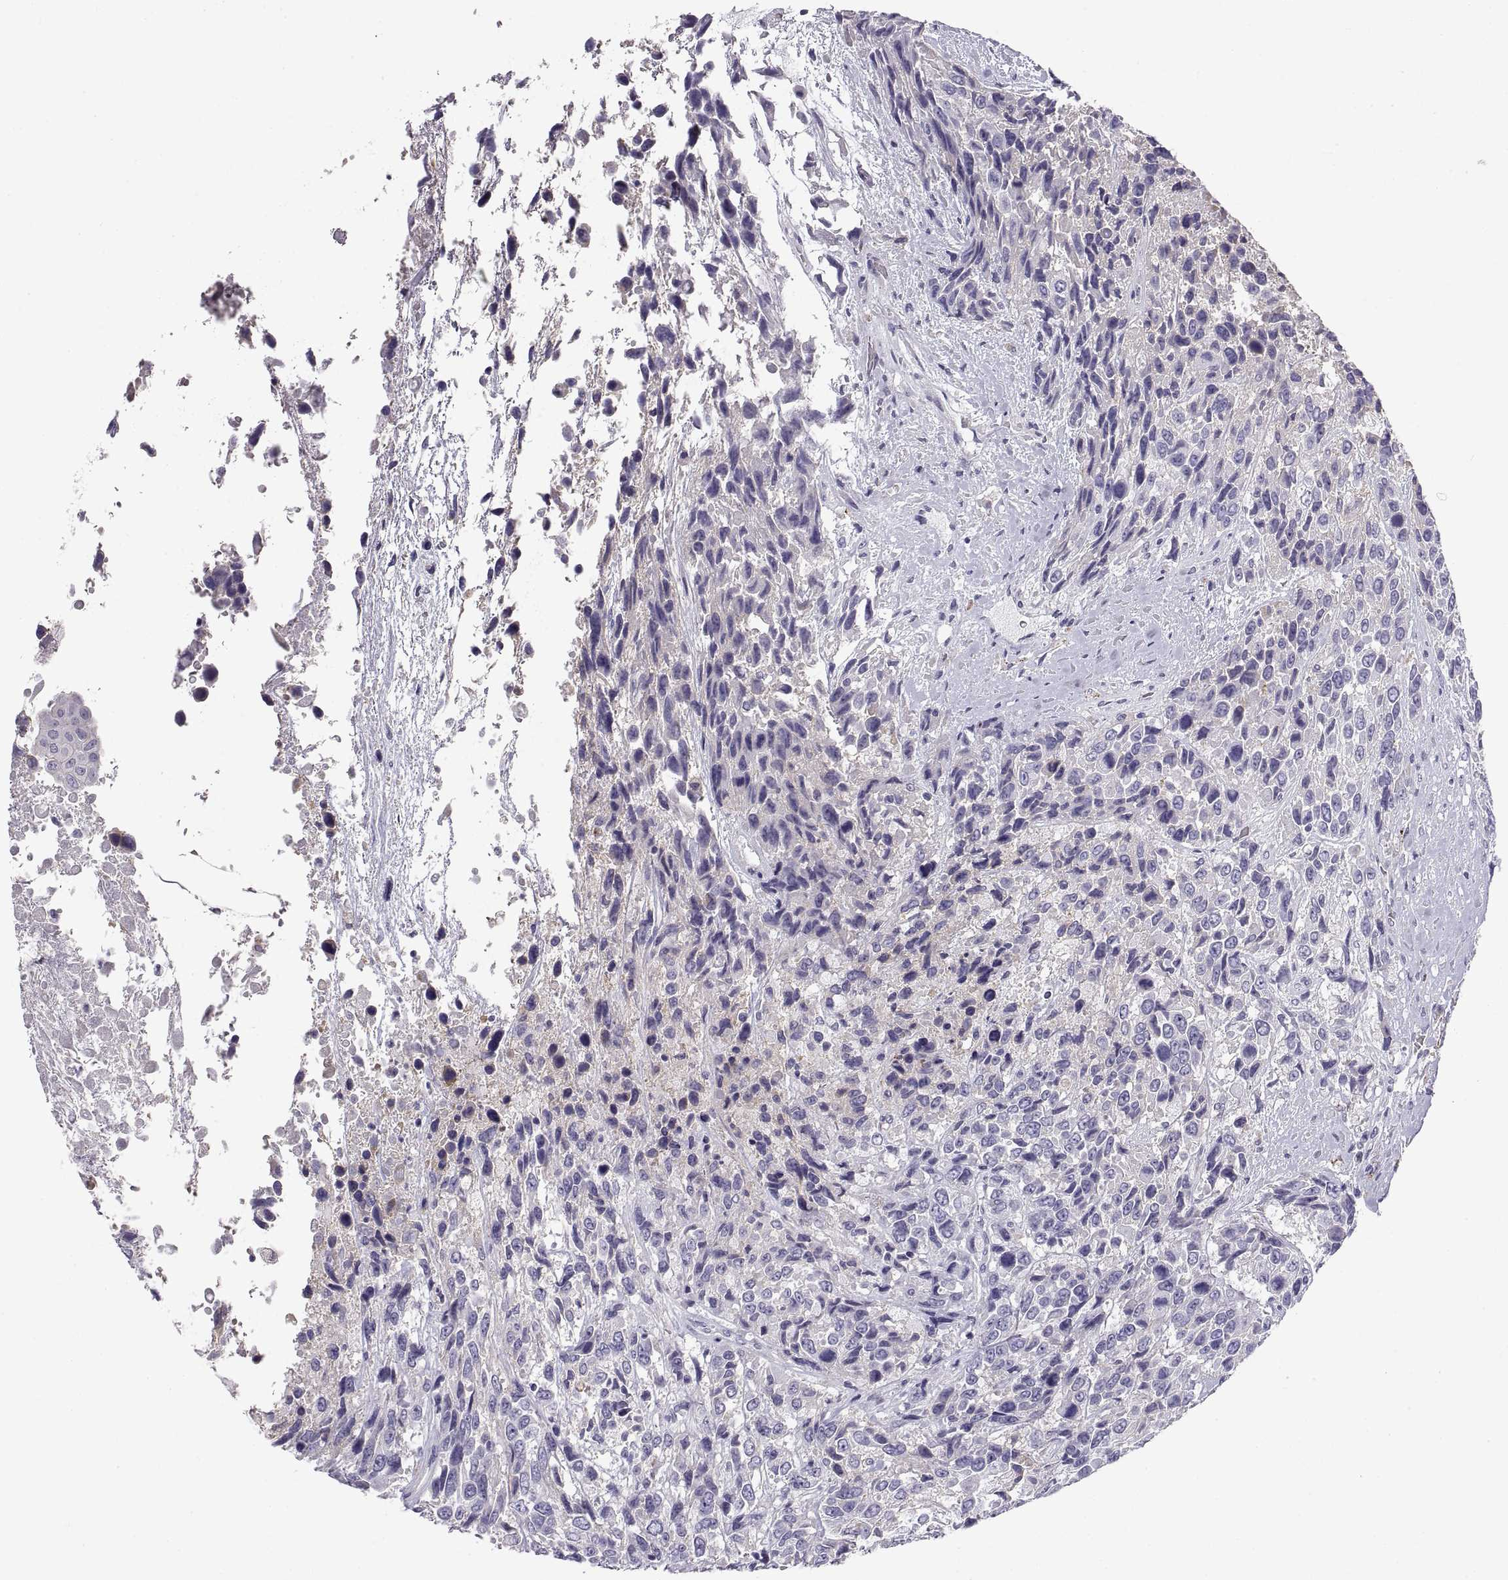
{"staining": {"intensity": "negative", "quantity": "none", "location": "none"}, "tissue": "urothelial cancer", "cell_type": "Tumor cells", "image_type": "cancer", "snomed": [{"axis": "morphology", "description": "Urothelial carcinoma, High grade"}, {"axis": "topography", "description": "Urinary bladder"}], "caption": "Immunohistochemistry photomicrograph of human high-grade urothelial carcinoma stained for a protein (brown), which demonstrates no staining in tumor cells.", "gene": "CRYBB3", "patient": {"sex": "female", "age": 70}}